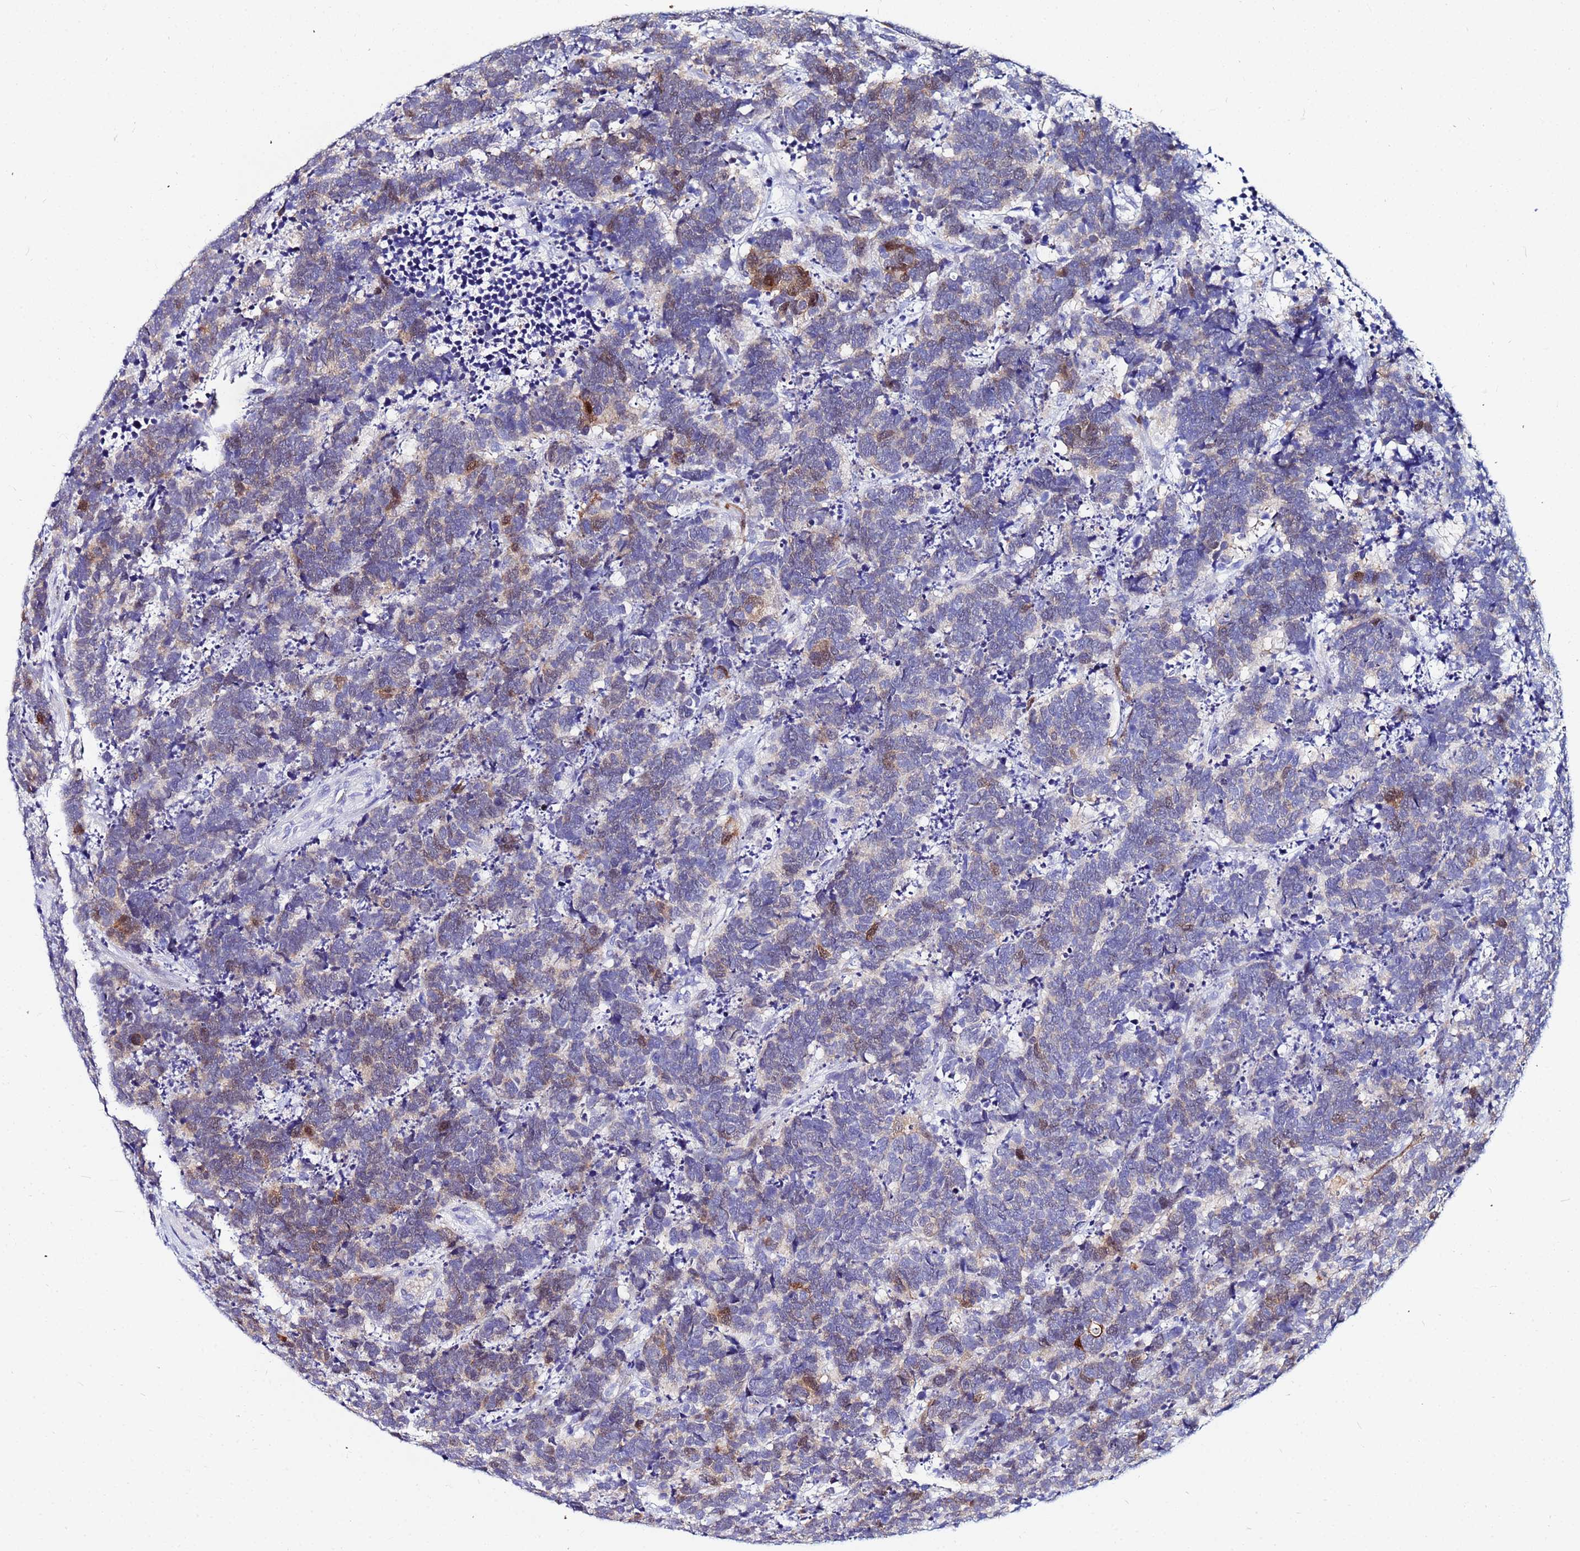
{"staining": {"intensity": "moderate", "quantity": "<25%", "location": "cytoplasmic/membranous"}, "tissue": "carcinoid", "cell_type": "Tumor cells", "image_type": "cancer", "snomed": [{"axis": "morphology", "description": "Carcinoma, NOS"}, {"axis": "morphology", "description": "Carcinoid, malignant, NOS"}, {"axis": "topography", "description": "Urinary bladder"}], "caption": "Carcinoma was stained to show a protein in brown. There is low levels of moderate cytoplasmic/membranous positivity in approximately <25% of tumor cells. Using DAB (brown) and hematoxylin (blue) stains, captured at high magnification using brightfield microscopy.", "gene": "PPP1R14C", "patient": {"sex": "male", "age": 57}}